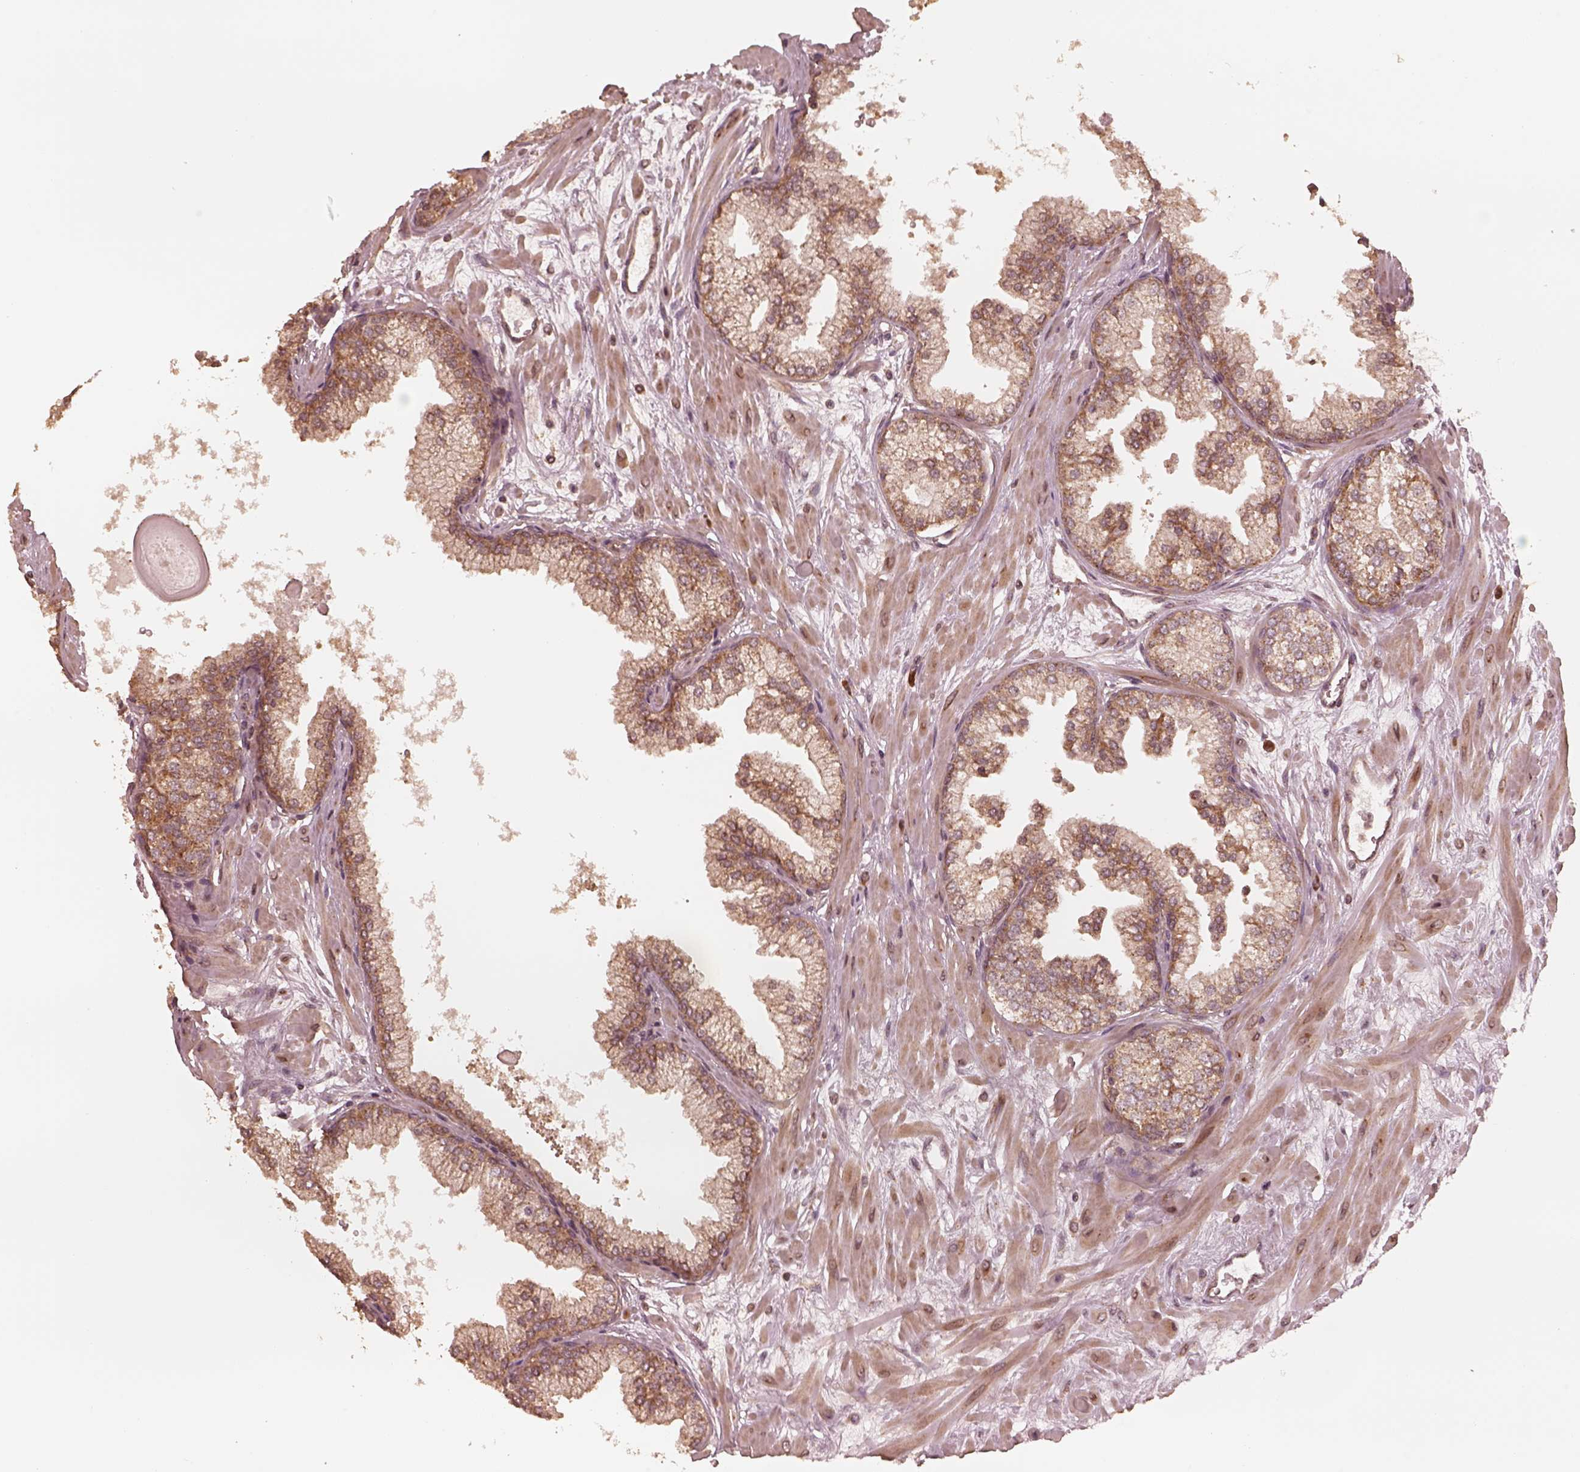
{"staining": {"intensity": "moderate", "quantity": ">75%", "location": "cytoplasmic/membranous"}, "tissue": "prostate", "cell_type": "Glandular cells", "image_type": "normal", "snomed": [{"axis": "morphology", "description": "Normal tissue, NOS"}, {"axis": "topography", "description": "Prostate"}, {"axis": "topography", "description": "Peripheral nerve tissue"}], "caption": "Immunohistochemistry of benign prostate shows medium levels of moderate cytoplasmic/membranous expression in approximately >75% of glandular cells. Nuclei are stained in blue.", "gene": "DNAJC25", "patient": {"sex": "male", "age": 61}}